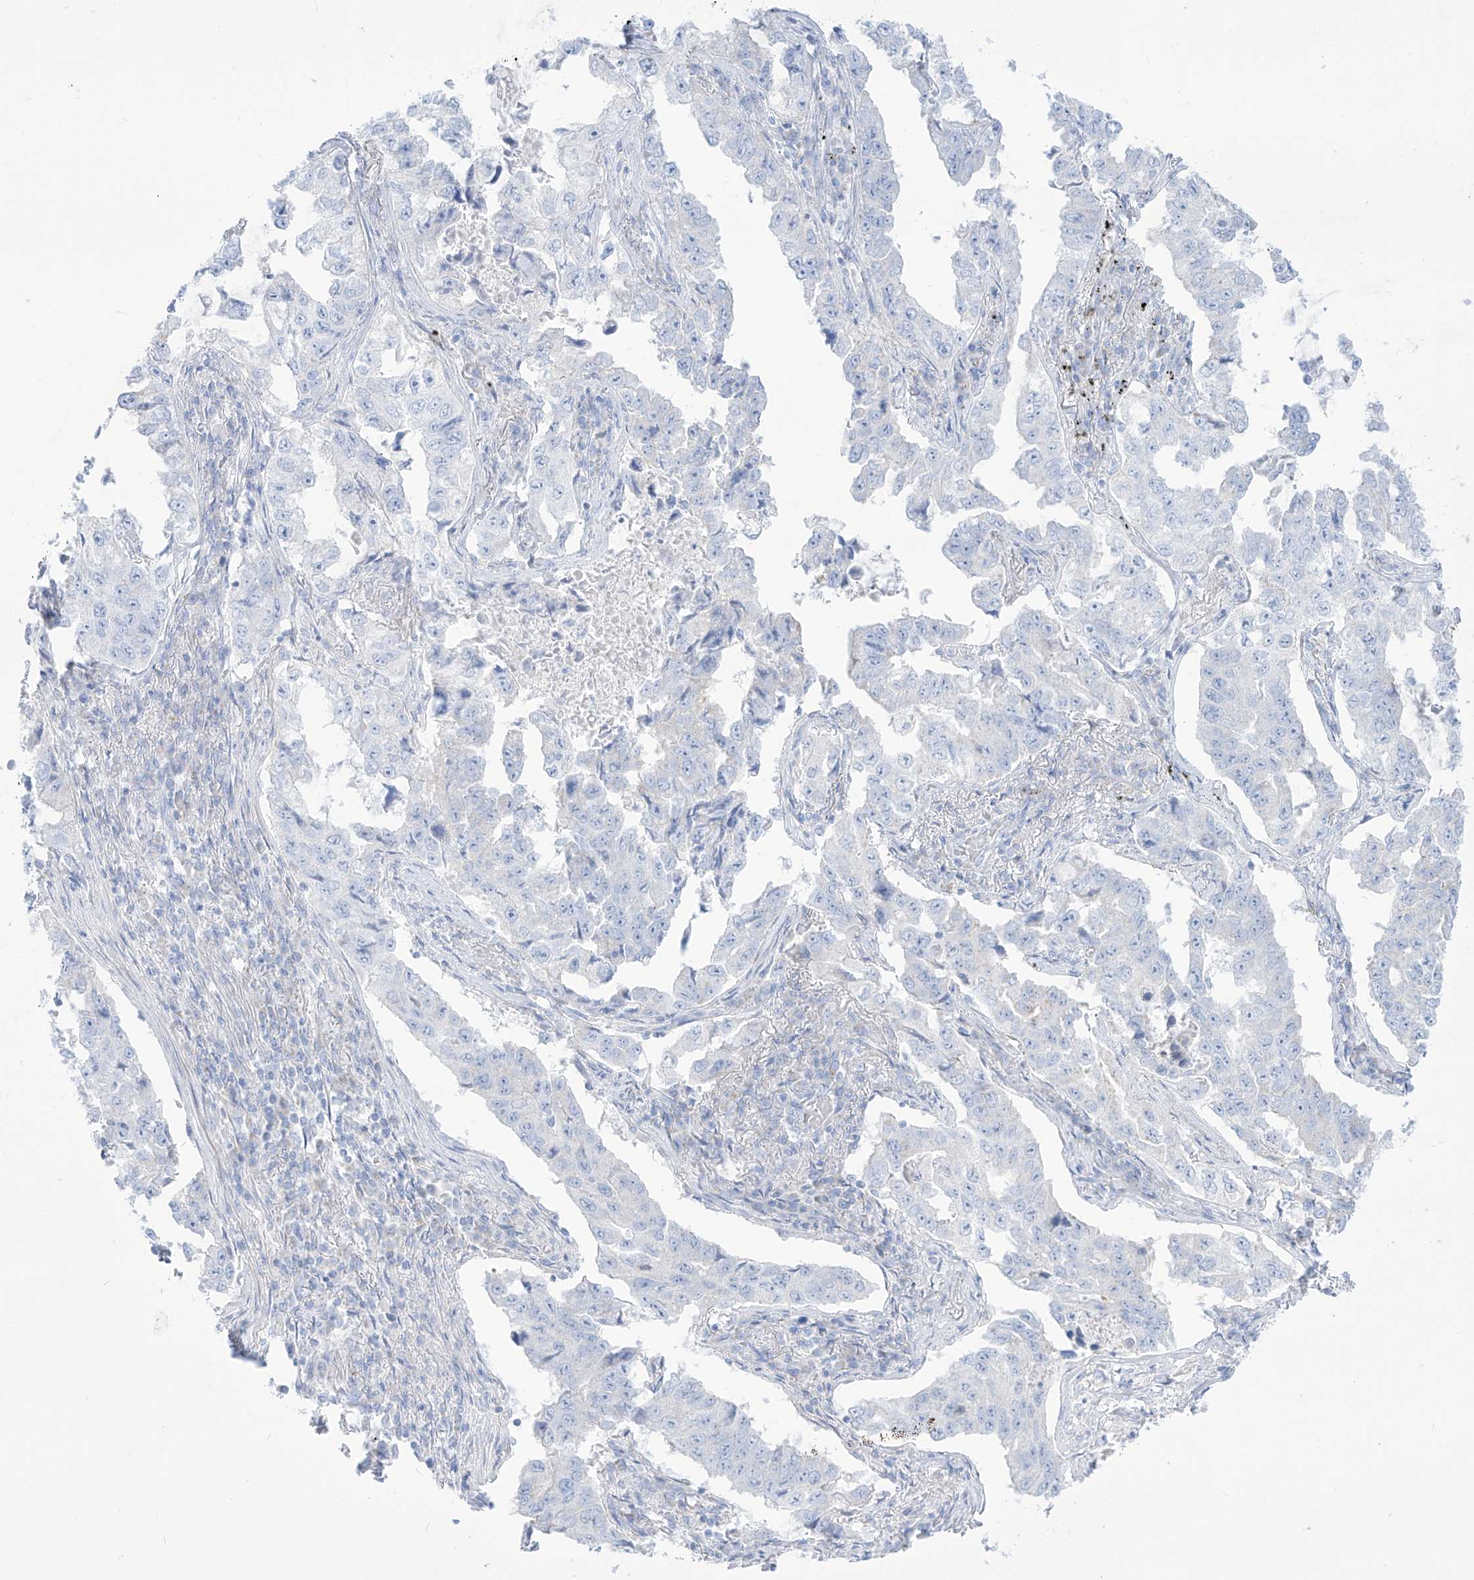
{"staining": {"intensity": "negative", "quantity": "none", "location": "none"}, "tissue": "lung cancer", "cell_type": "Tumor cells", "image_type": "cancer", "snomed": [{"axis": "morphology", "description": "Adenocarcinoma, NOS"}, {"axis": "topography", "description": "Lung"}], "caption": "IHC of human lung adenocarcinoma displays no positivity in tumor cells. (DAB (3,3'-diaminobenzidine) immunohistochemistry, high magnification).", "gene": "SLC26A3", "patient": {"sex": "female", "age": 51}}